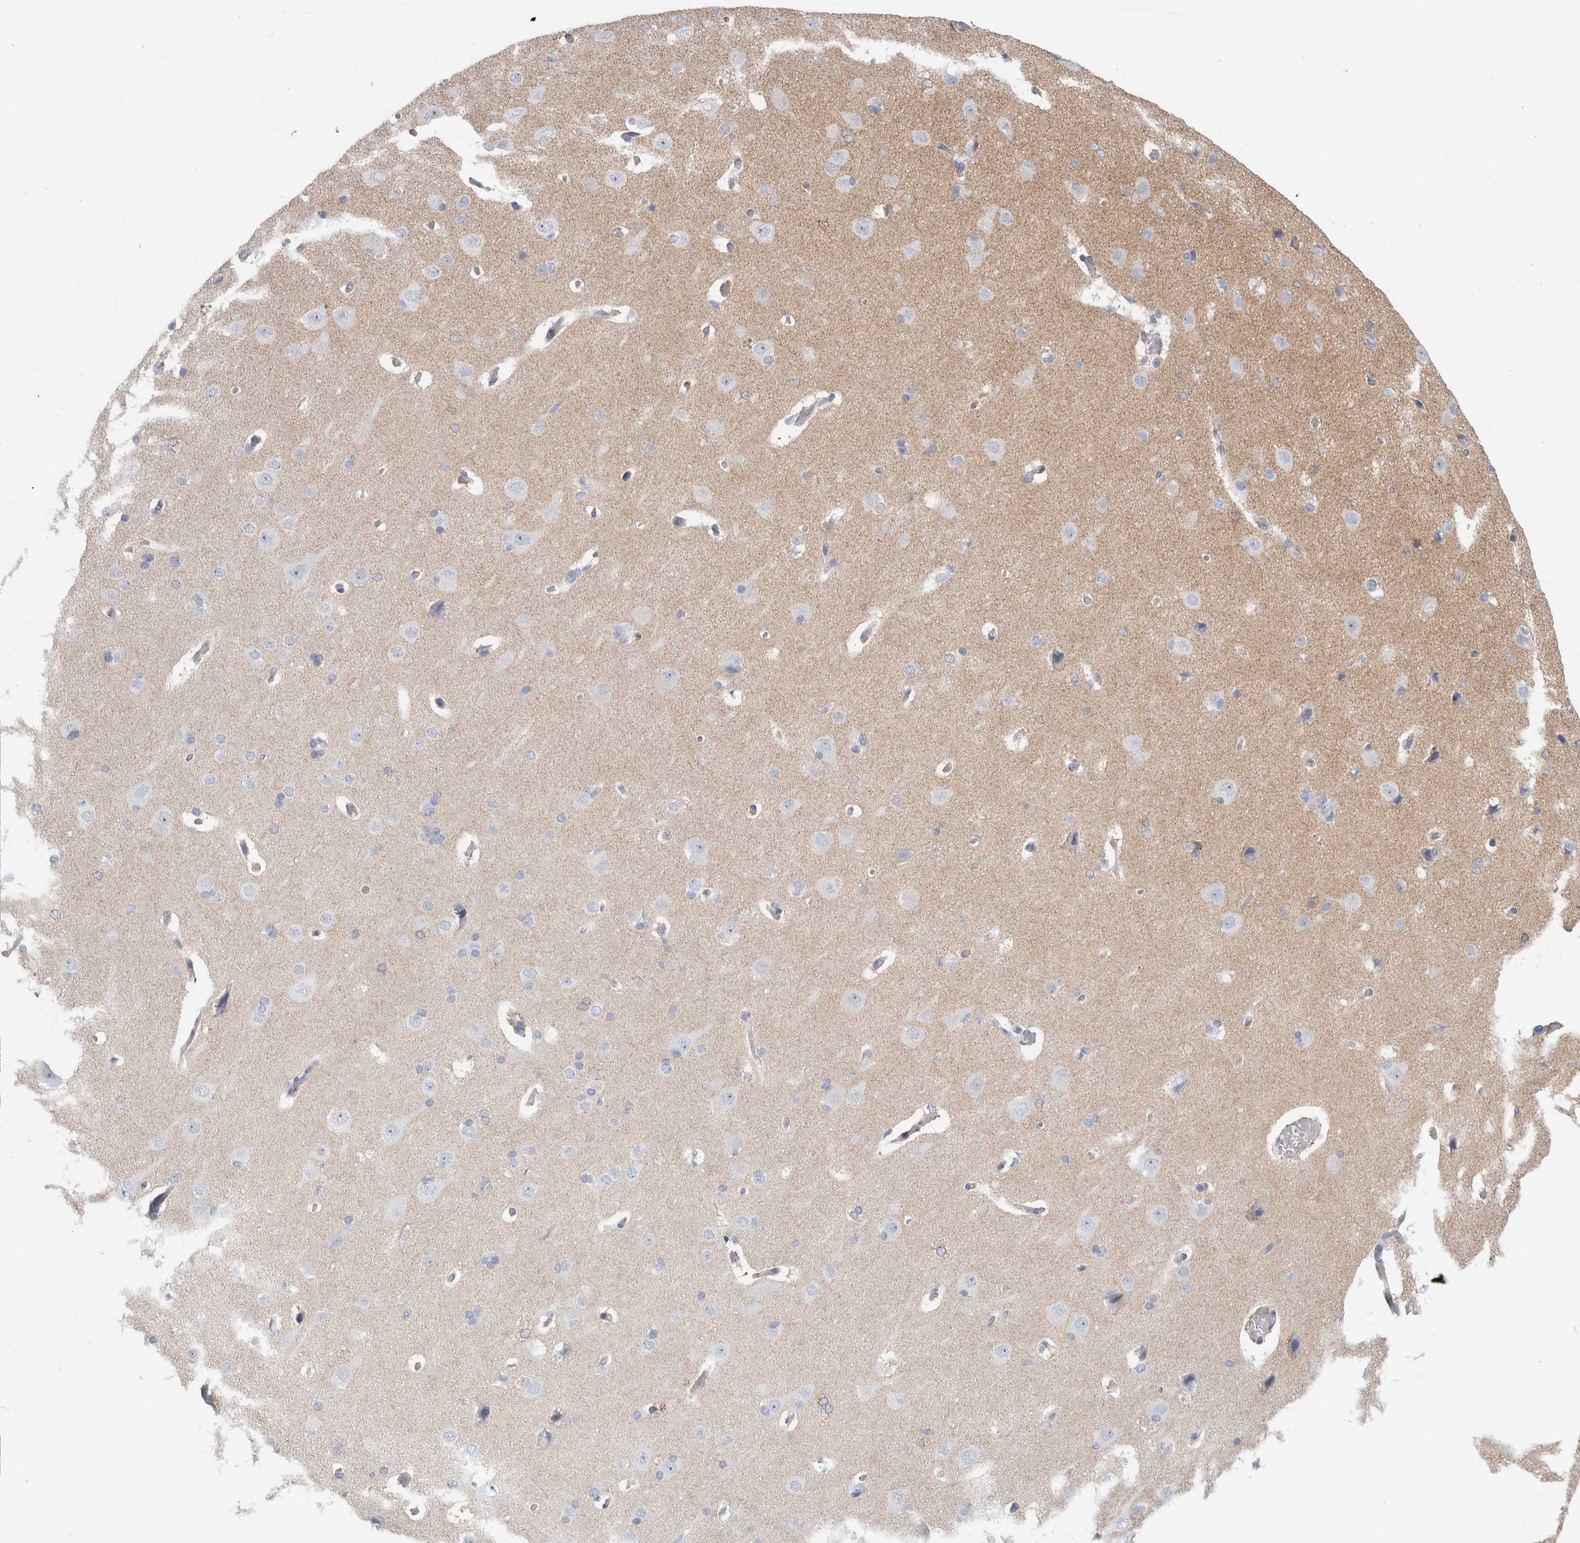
{"staining": {"intensity": "negative", "quantity": "none", "location": "none"}, "tissue": "cerebral cortex", "cell_type": "Endothelial cells", "image_type": "normal", "snomed": [{"axis": "morphology", "description": "Normal tissue, NOS"}, {"axis": "topography", "description": "Cerebral cortex"}], "caption": "DAB (3,3'-diaminobenzidine) immunohistochemical staining of benign human cerebral cortex demonstrates no significant staining in endothelial cells.", "gene": "CD55", "patient": {"sex": "male", "age": 62}}